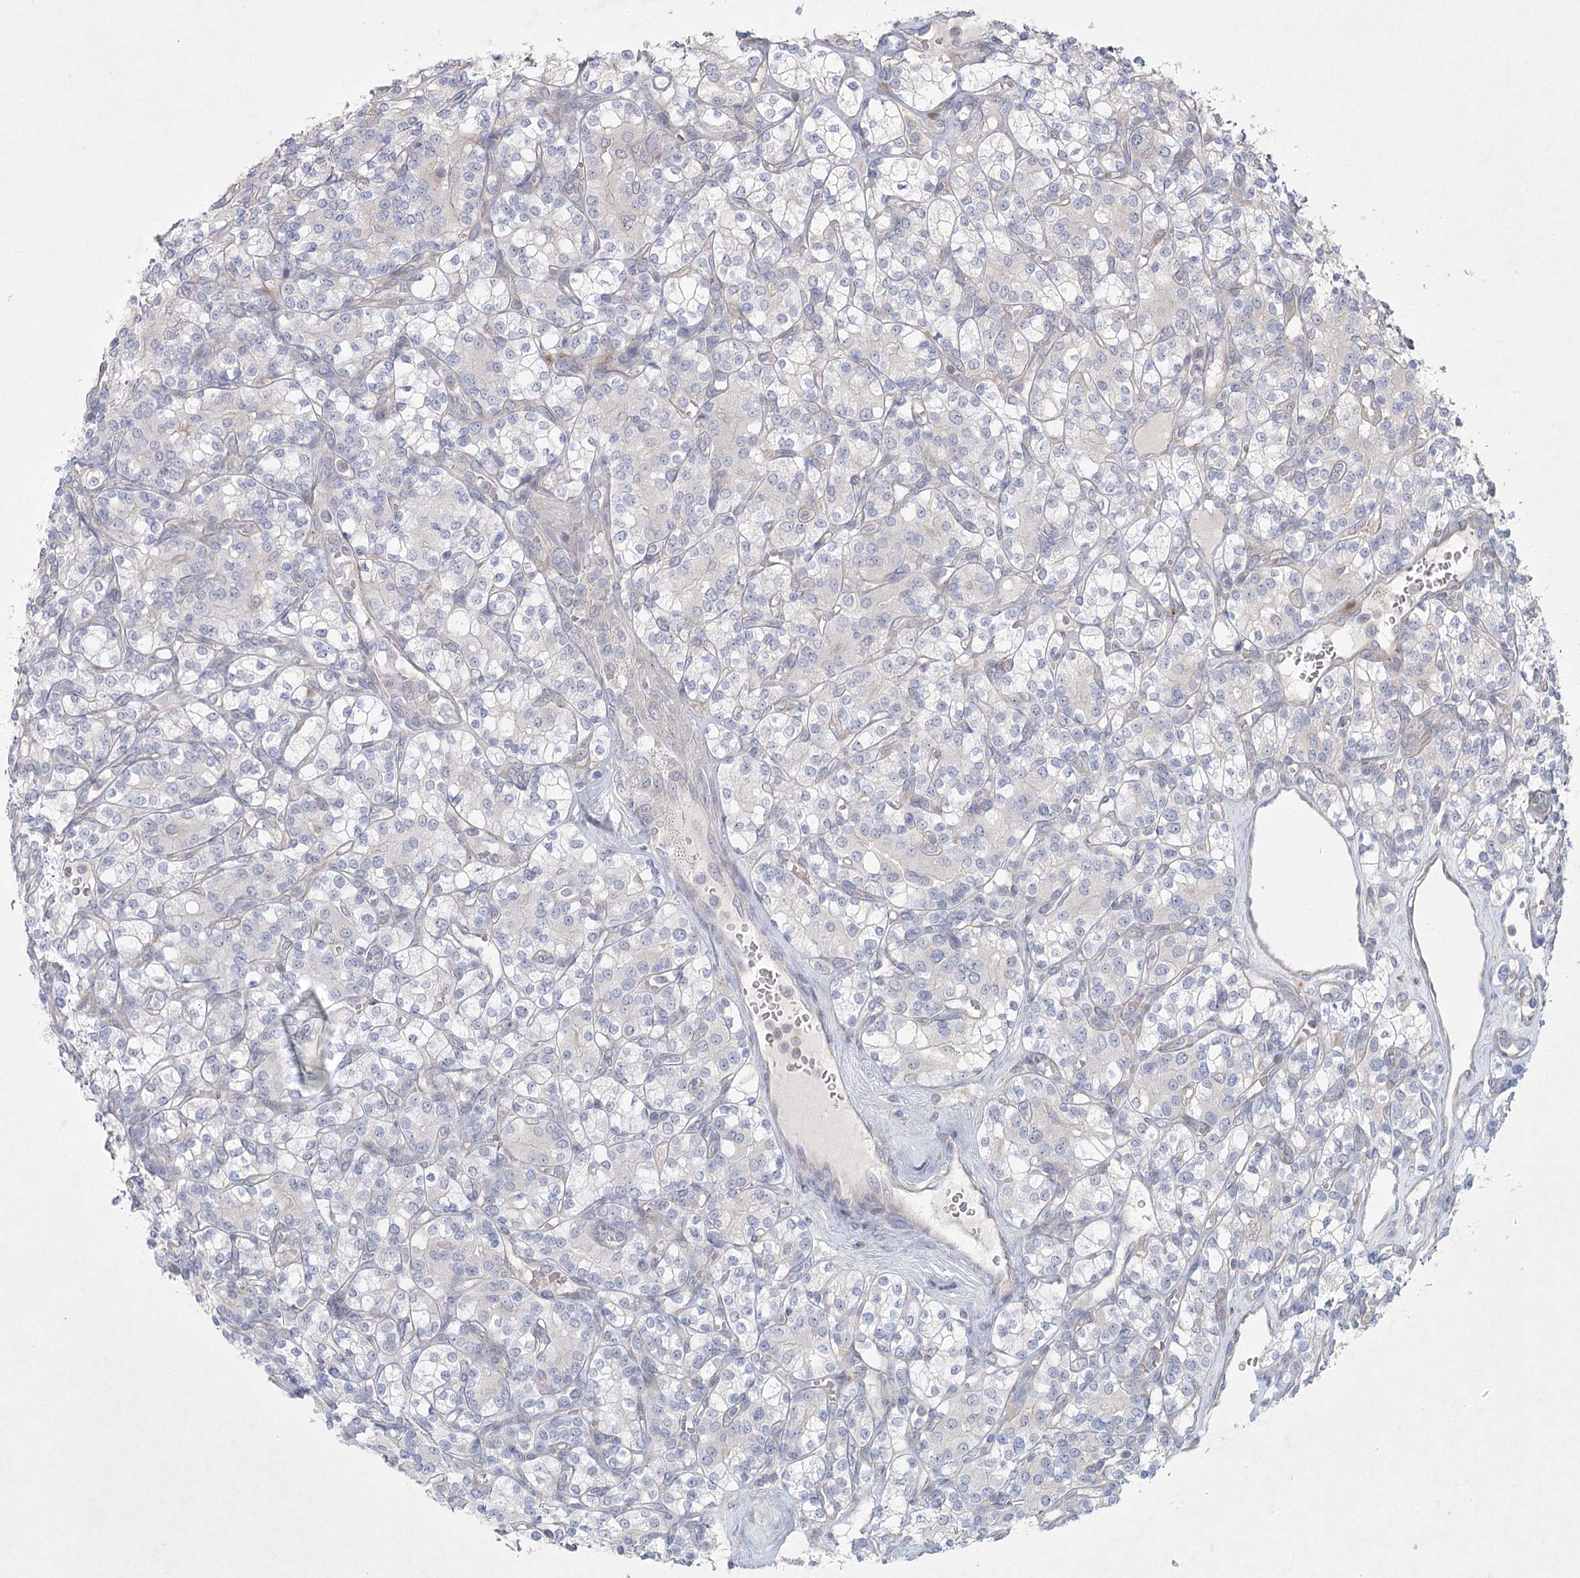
{"staining": {"intensity": "negative", "quantity": "none", "location": "none"}, "tissue": "renal cancer", "cell_type": "Tumor cells", "image_type": "cancer", "snomed": [{"axis": "morphology", "description": "Adenocarcinoma, NOS"}, {"axis": "topography", "description": "Kidney"}], "caption": "A high-resolution micrograph shows IHC staining of adenocarcinoma (renal), which shows no significant expression in tumor cells. (Immunohistochemistry, brightfield microscopy, high magnification).", "gene": "FAM110C", "patient": {"sex": "male", "age": 77}}